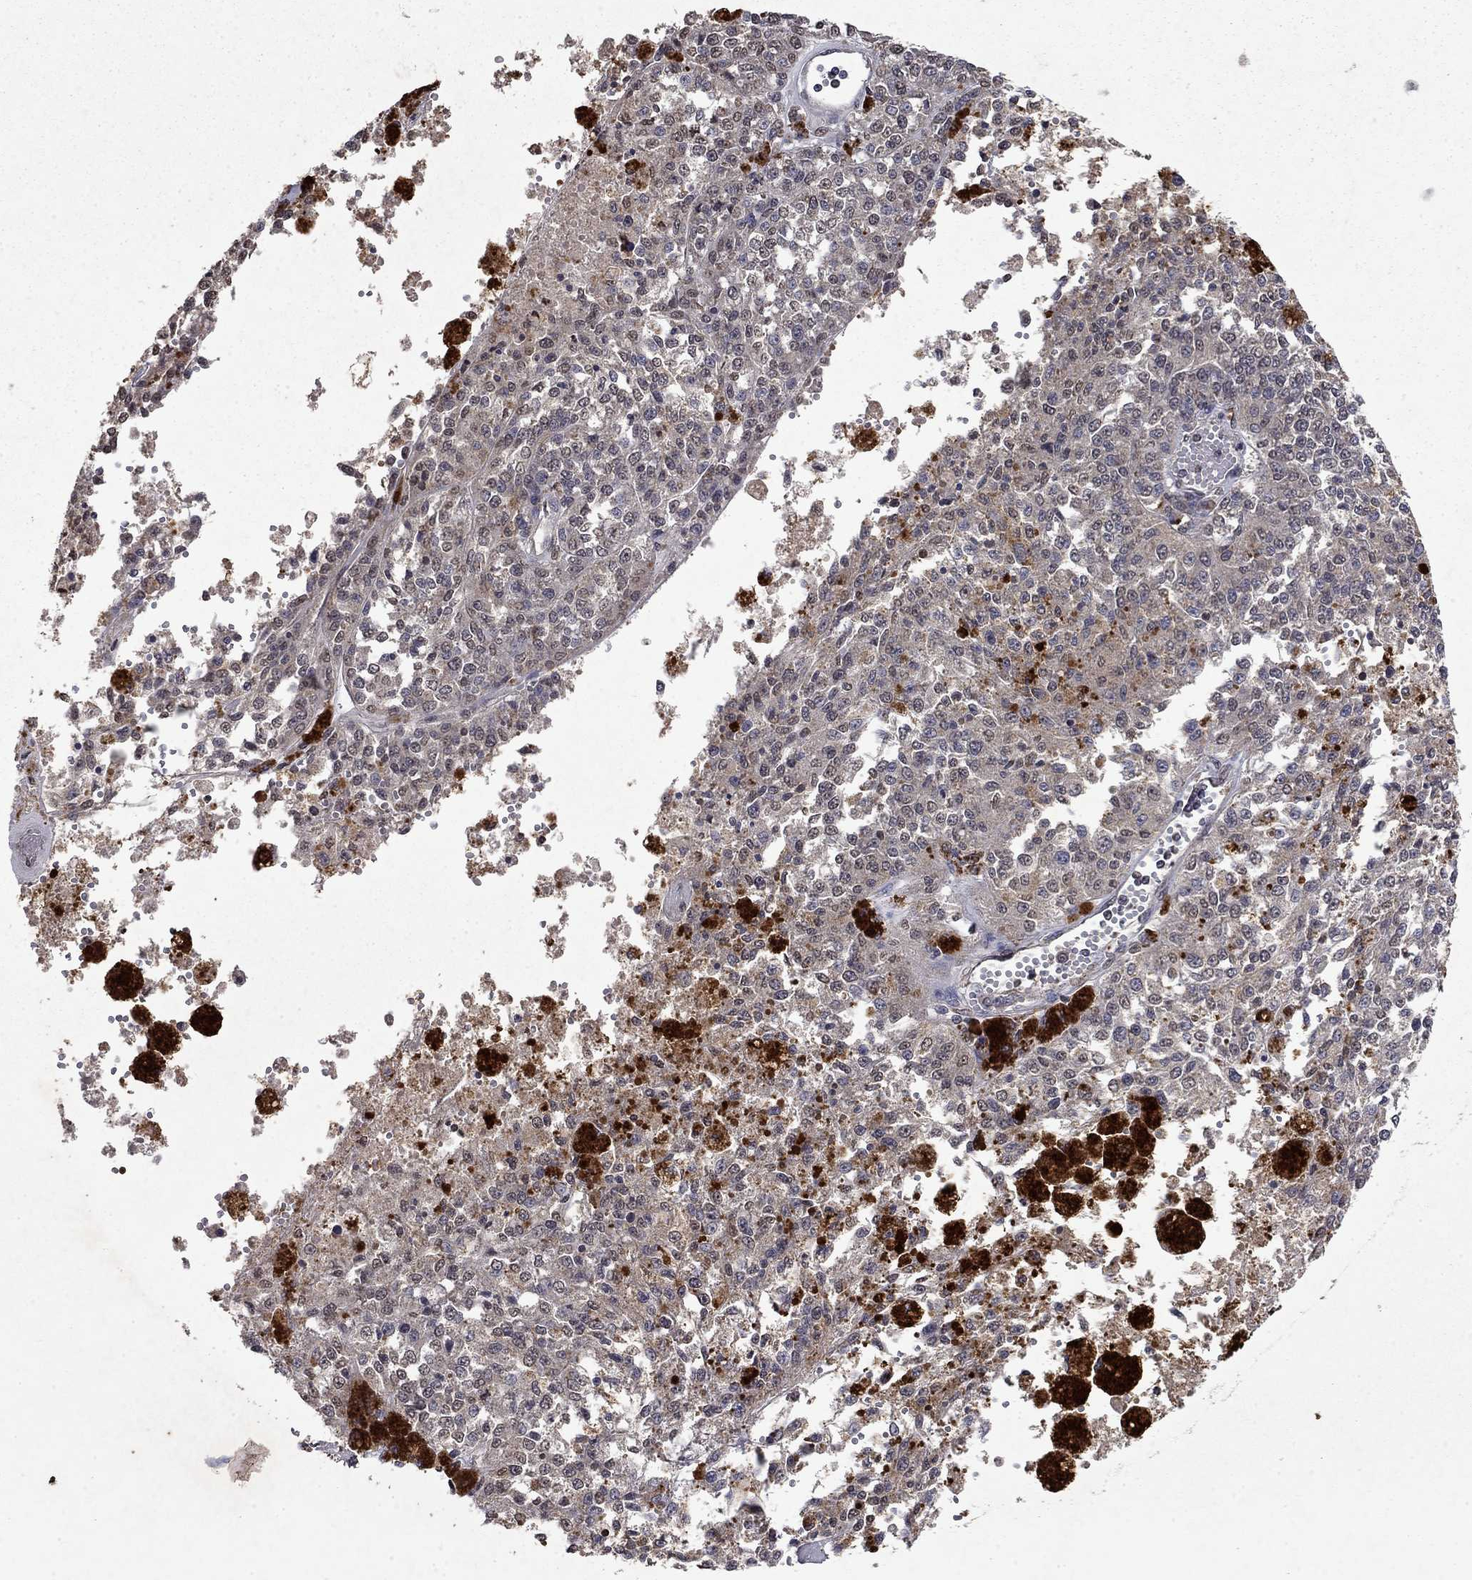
{"staining": {"intensity": "weak", "quantity": "25%-75%", "location": "cytoplasmic/membranous,nuclear"}, "tissue": "melanoma", "cell_type": "Tumor cells", "image_type": "cancer", "snomed": [{"axis": "morphology", "description": "Malignant melanoma, Metastatic site"}, {"axis": "topography", "description": "Lymph node"}], "caption": "High-power microscopy captured an immunohistochemistry (IHC) micrograph of malignant melanoma (metastatic site), revealing weak cytoplasmic/membranous and nuclear expression in about 25%-75% of tumor cells.", "gene": "TTC38", "patient": {"sex": "female", "age": 64}}